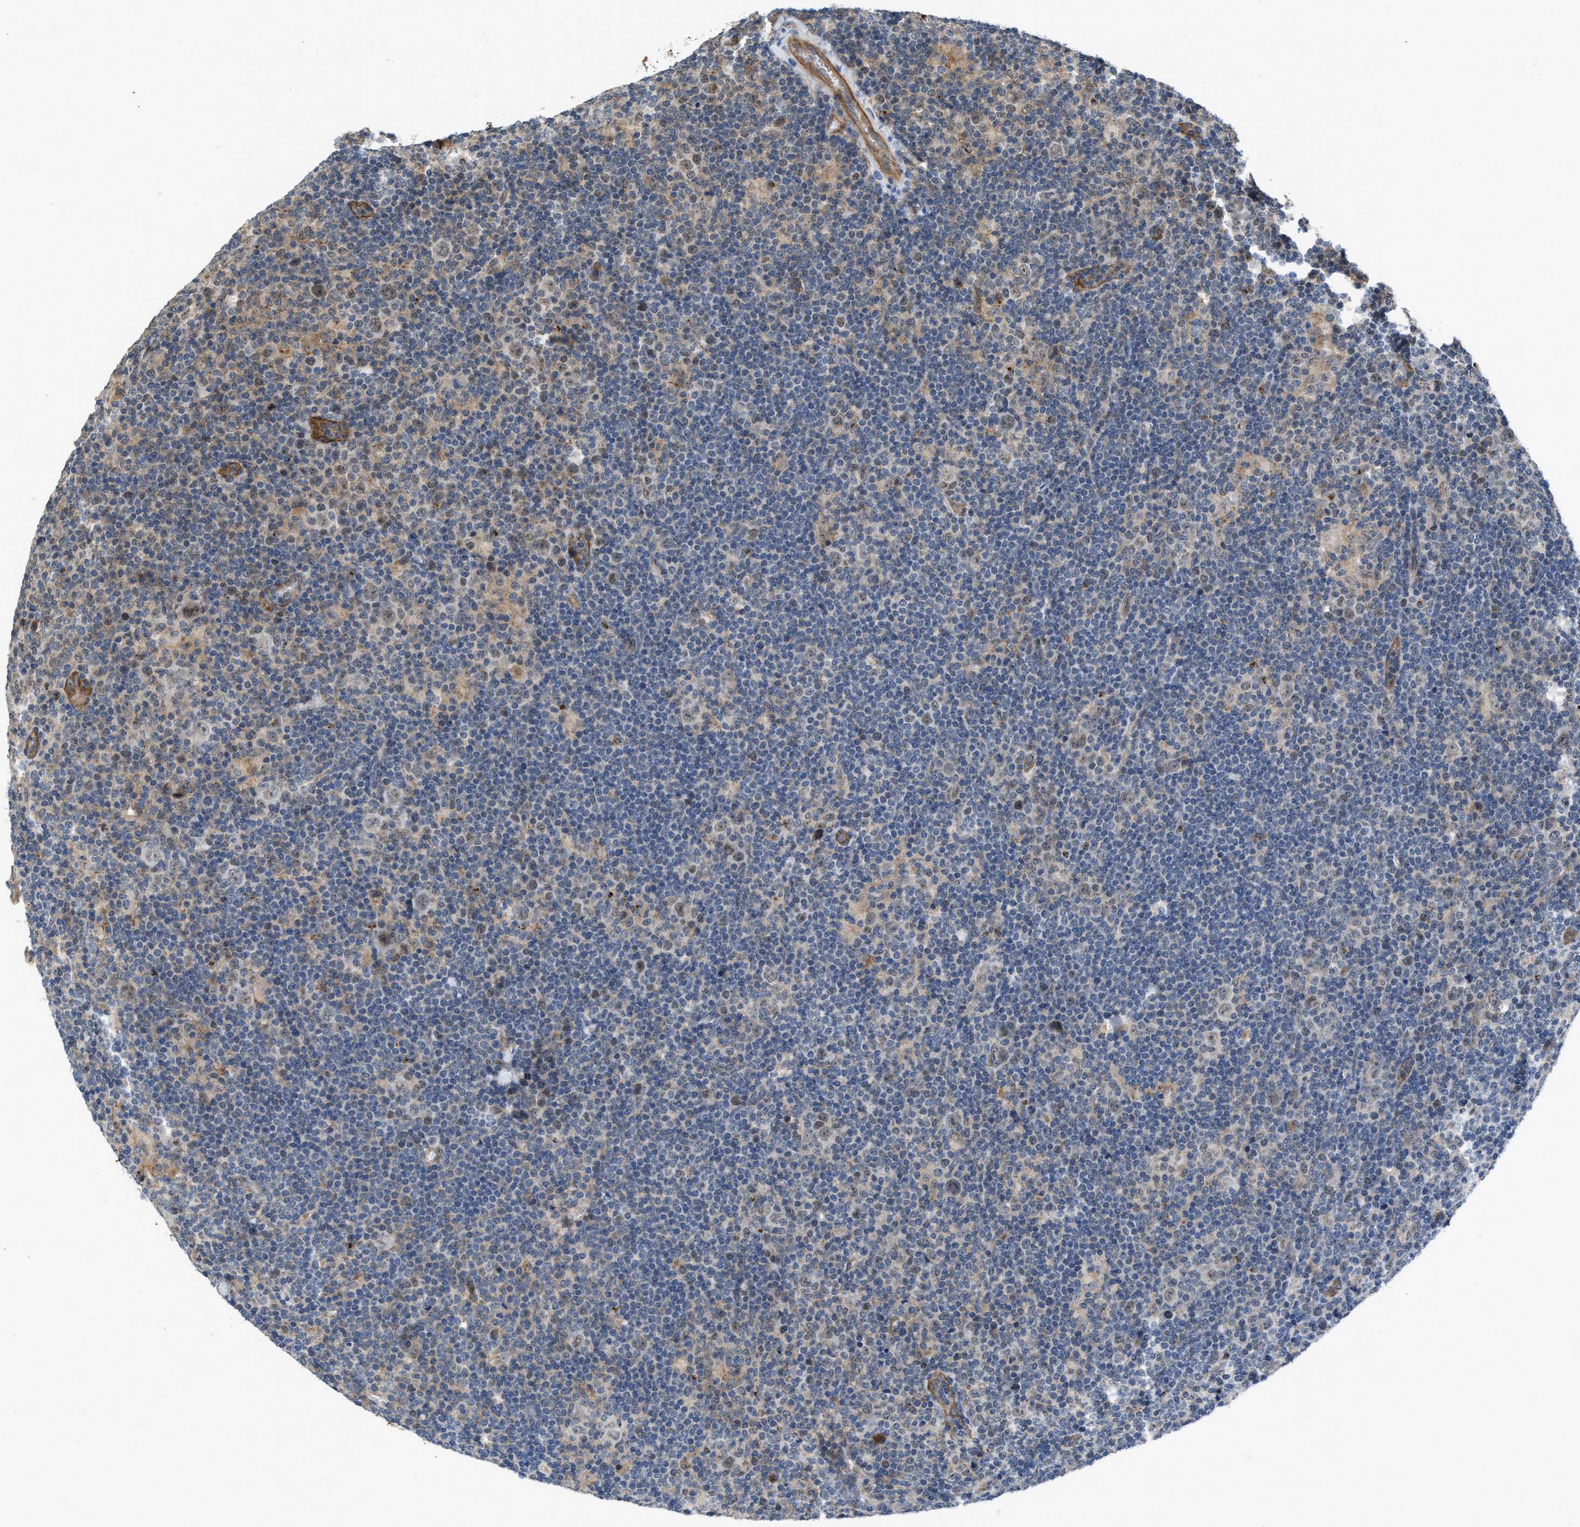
{"staining": {"intensity": "moderate", "quantity": "<25%", "location": "nuclear"}, "tissue": "lymphoma", "cell_type": "Tumor cells", "image_type": "cancer", "snomed": [{"axis": "morphology", "description": "Hodgkin's disease, NOS"}, {"axis": "topography", "description": "Lymph node"}], "caption": "Immunohistochemical staining of human Hodgkin's disease exhibits low levels of moderate nuclear protein staining in about <25% of tumor cells.", "gene": "GPATCH2L", "patient": {"sex": "female", "age": 57}}